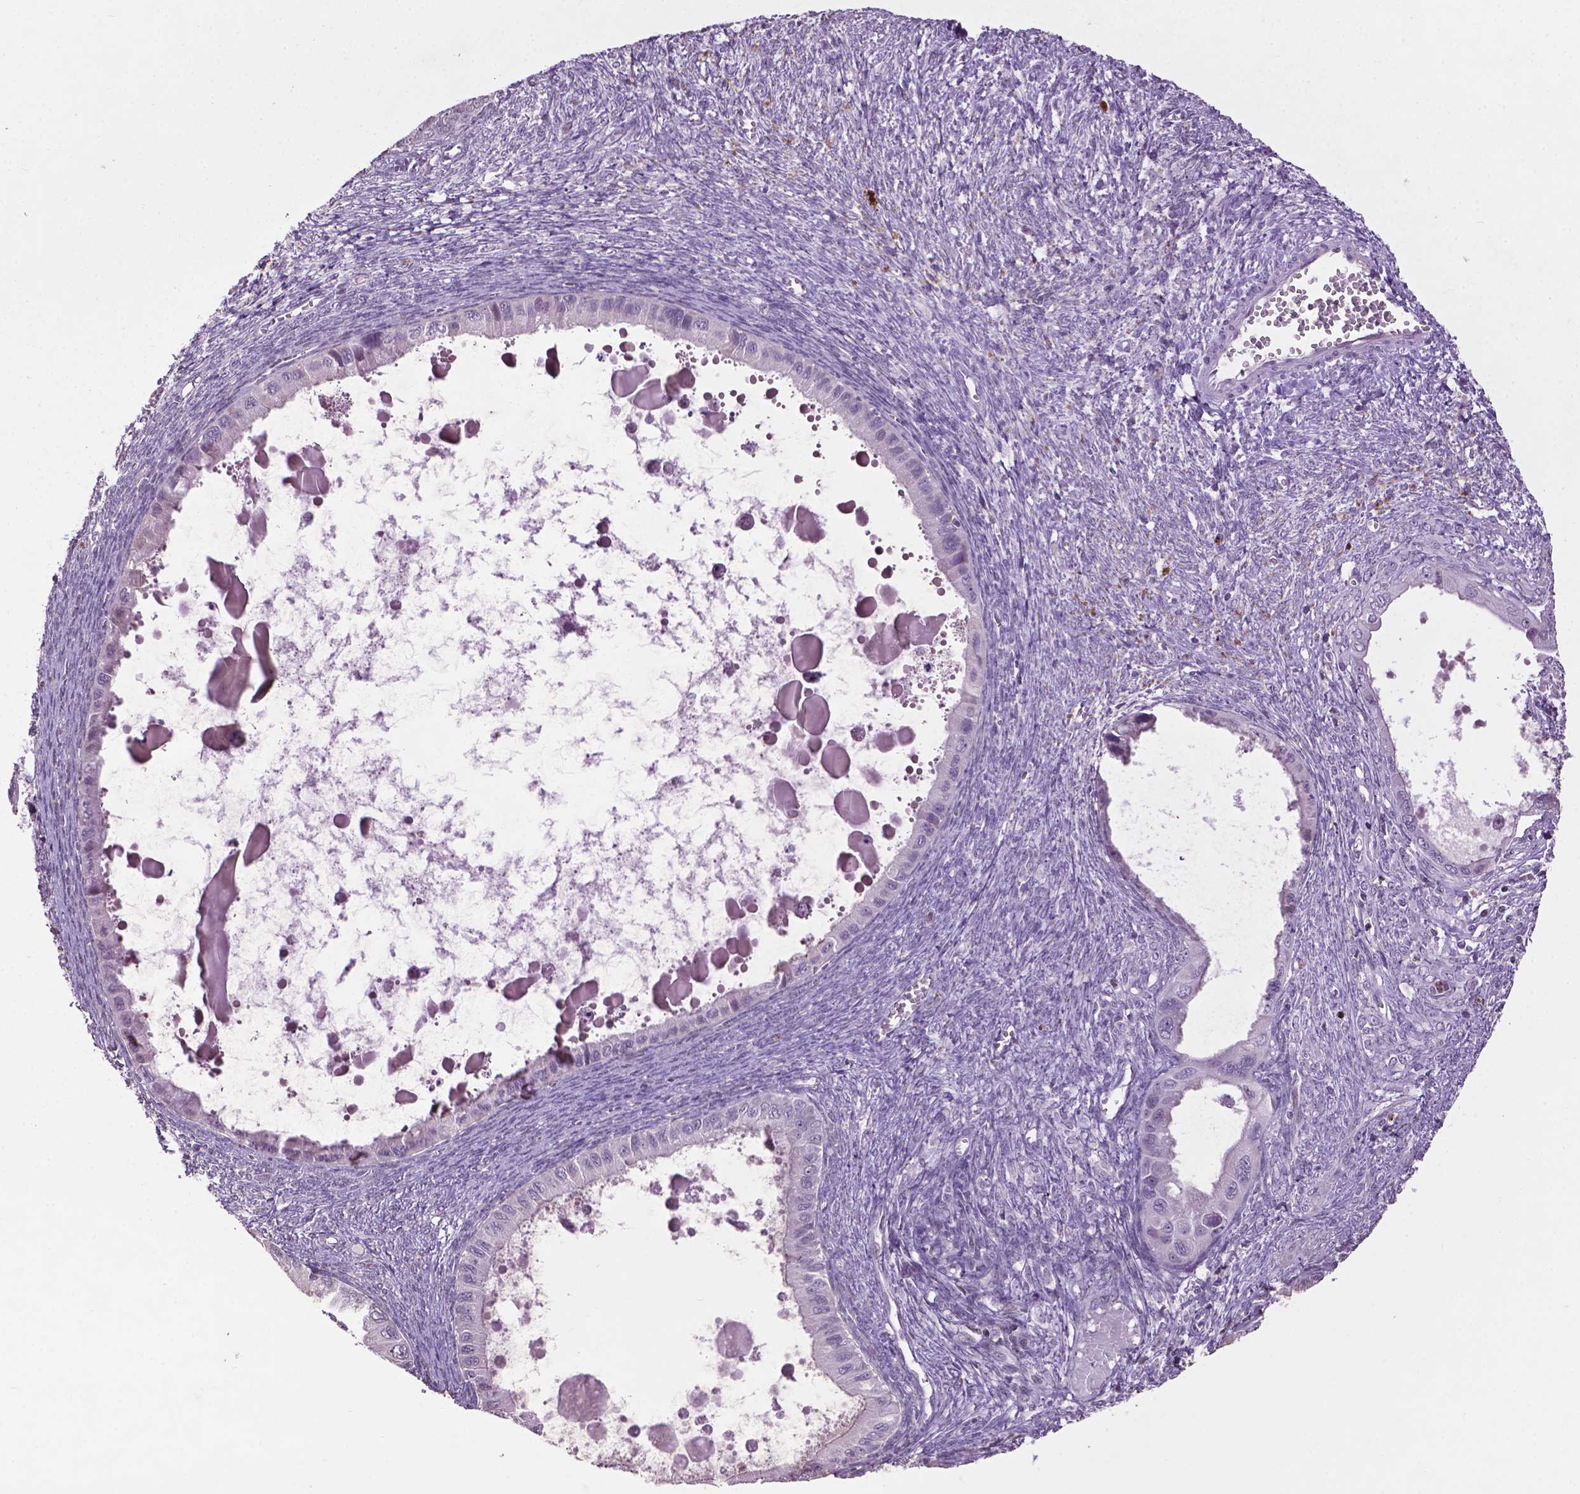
{"staining": {"intensity": "negative", "quantity": "none", "location": "none"}, "tissue": "ovarian cancer", "cell_type": "Tumor cells", "image_type": "cancer", "snomed": [{"axis": "morphology", "description": "Cystadenocarcinoma, mucinous, NOS"}, {"axis": "topography", "description": "Ovary"}], "caption": "Tumor cells are negative for protein expression in human ovarian mucinous cystadenocarcinoma. (DAB (3,3'-diaminobenzidine) immunohistochemistry (IHC), high magnification).", "gene": "NTNG2", "patient": {"sex": "female", "age": 64}}